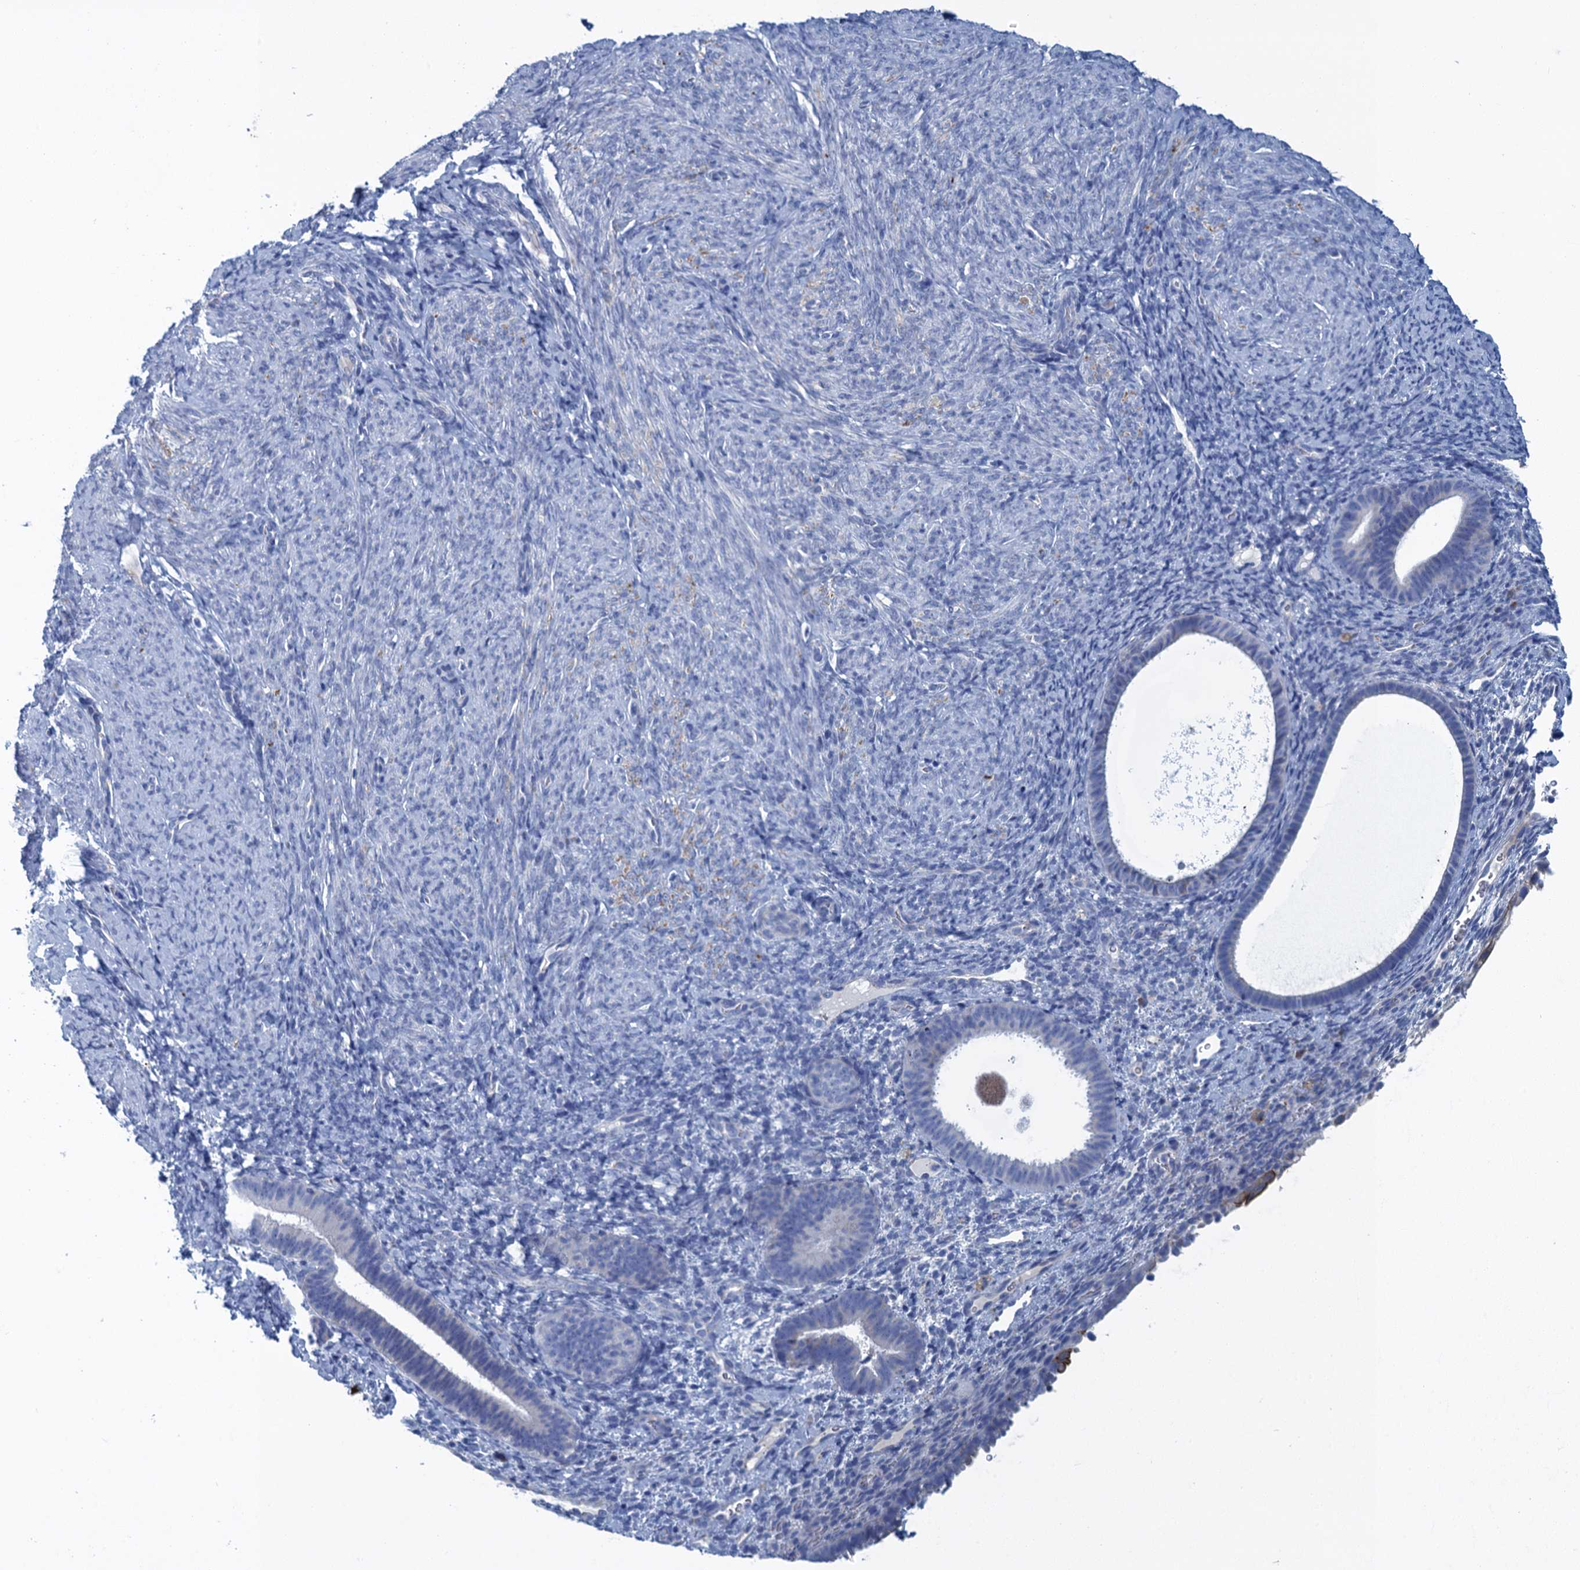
{"staining": {"intensity": "negative", "quantity": "none", "location": "none"}, "tissue": "endometrium", "cell_type": "Cells in endometrial stroma", "image_type": "normal", "snomed": [{"axis": "morphology", "description": "Normal tissue, NOS"}, {"axis": "topography", "description": "Endometrium"}], "caption": "An IHC micrograph of unremarkable endometrium is shown. There is no staining in cells in endometrial stroma of endometrium.", "gene": "SCEL", "patient": {"sex": "female", "age": 65}}